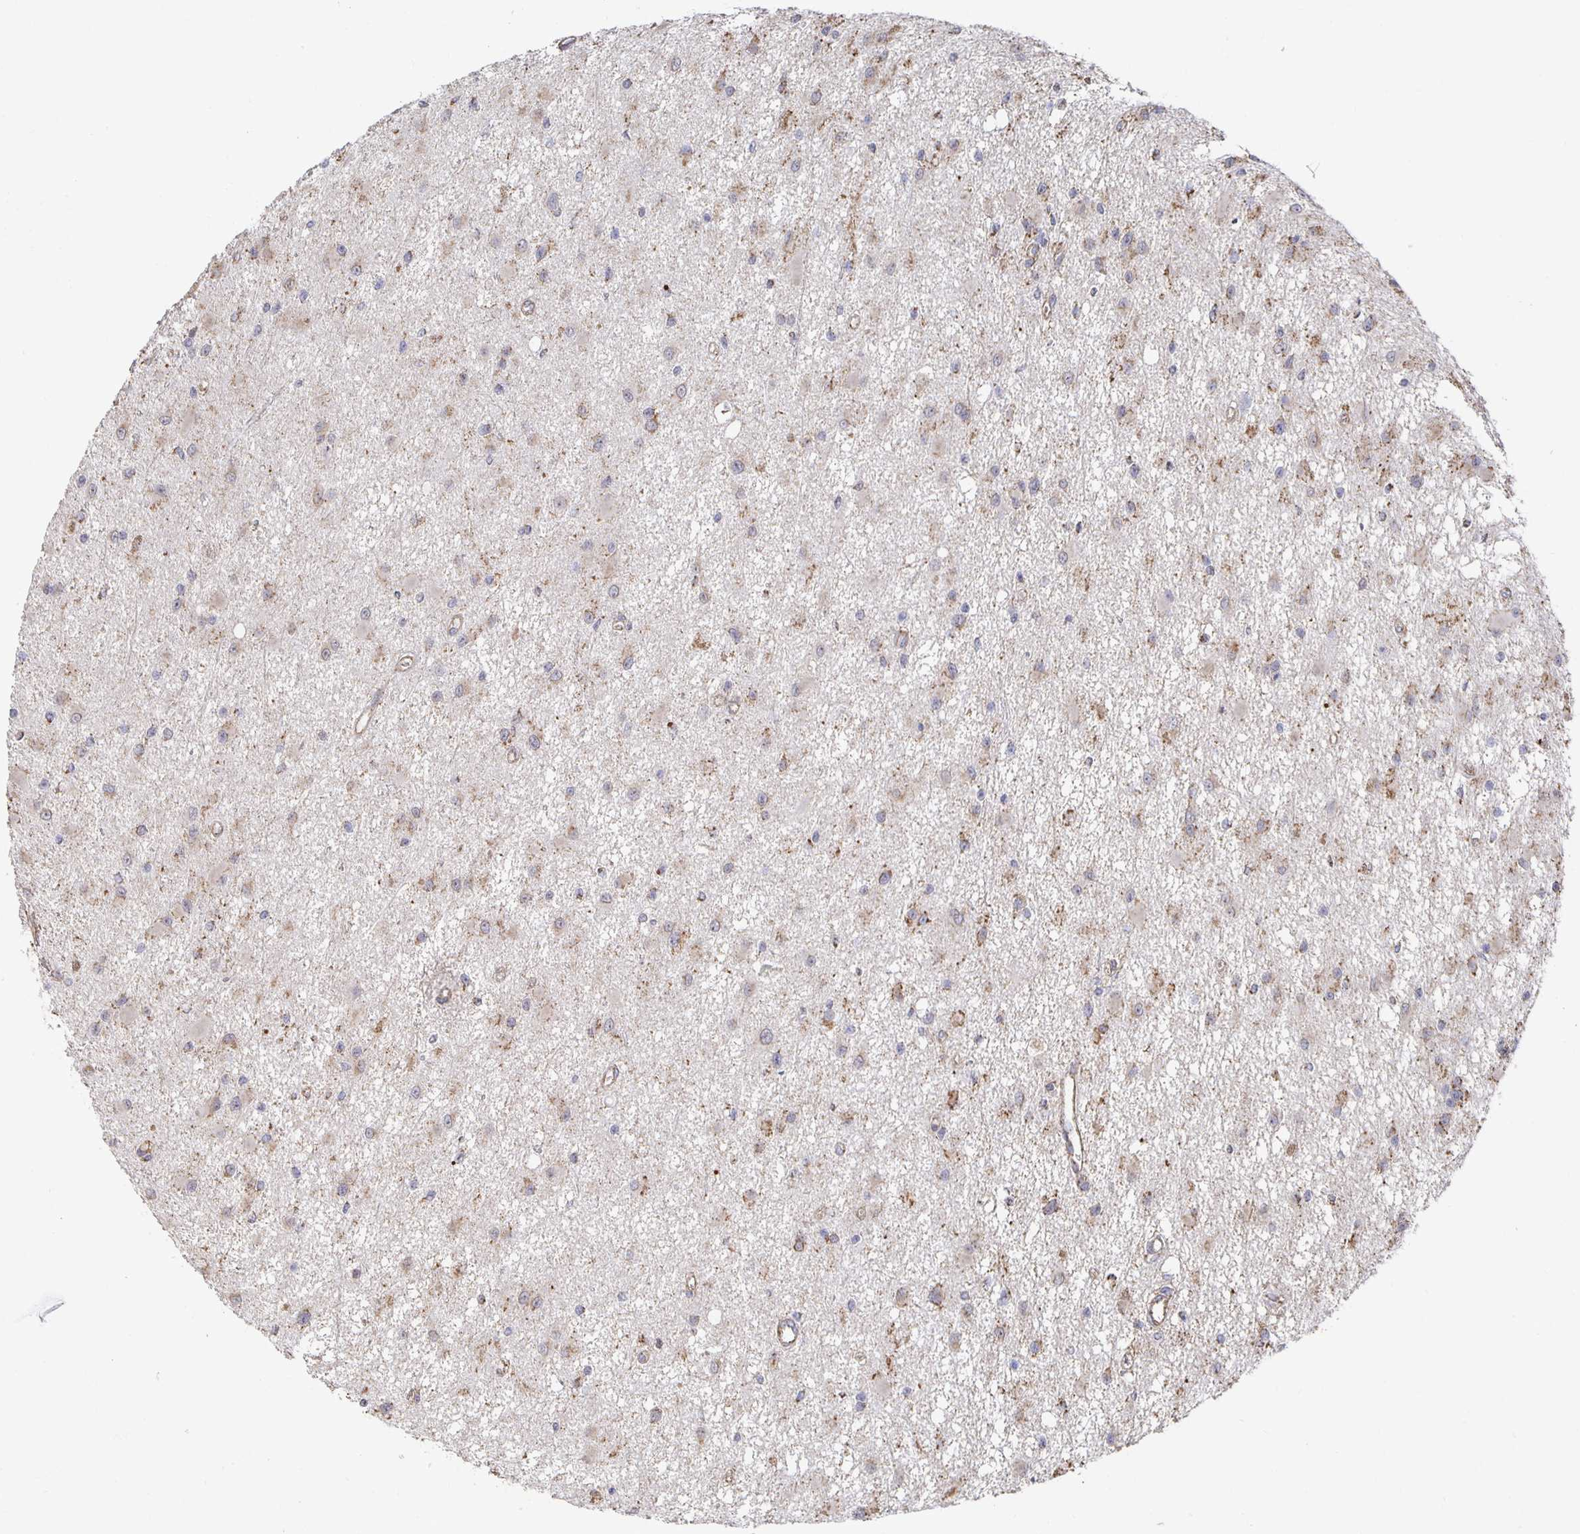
{"staining": {"intensity": "moderate", "quantity": "<25%", "location": "cytoplasmic/membranous"}, "tissue": "glioma", "cell_type": "Tumor cells", "image_type": "cancer", "snomed": [{"axis": "morphology", "description": "Glioma, malignant, High grade"}, {"axis": "topography", "description": "Brain"}], "caption": "Immunohistochemical staining of glioma shows moderate cytoplasmic/membranous protein expression in about <25% of tumor cells.", "gene": "NKX2-8", "patient": {"sex": "male", "age": 54}}